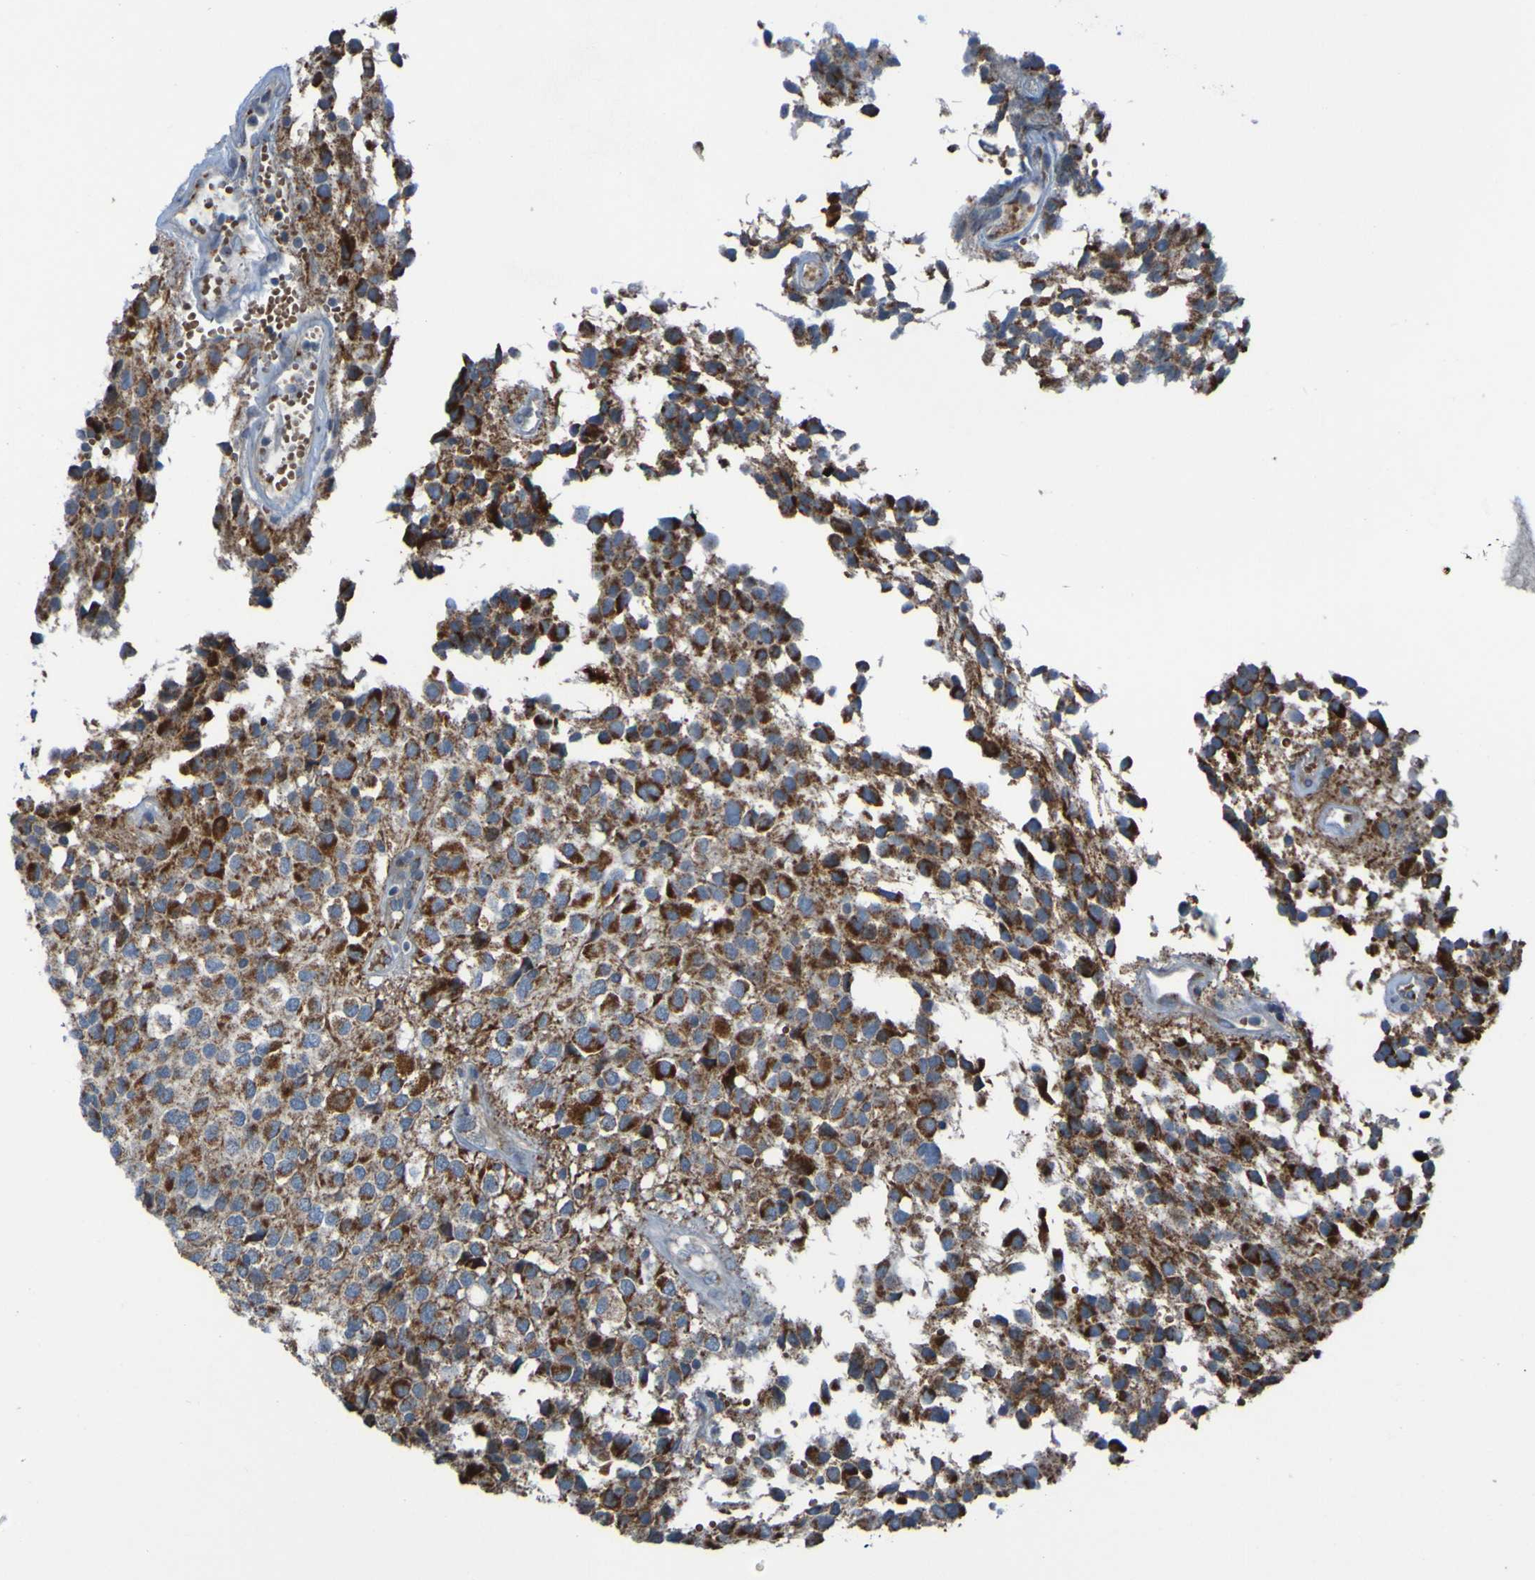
{"staining": {"intensity": "strong", "quantity": "25%-75%", "location": "cytoplasmic/membranous"}, "tissue": "glioma", "cell_type": "Tumor cells", "image_type": "cancer", "snomed": [{"axis": "morphology", "description": "Glioma, malignant, High grade"}, {"axis": "topography", "description": "Brain"}], "caption": "DAB (3,3'-diaminobenzidine) immunohistochemical staining of human glioma displays strong cytoplasmic/membranous protein staining in about 25%-75% of tumor cells.", "gene": "UNG", "patient": {"sex": "male", "age": 32}}